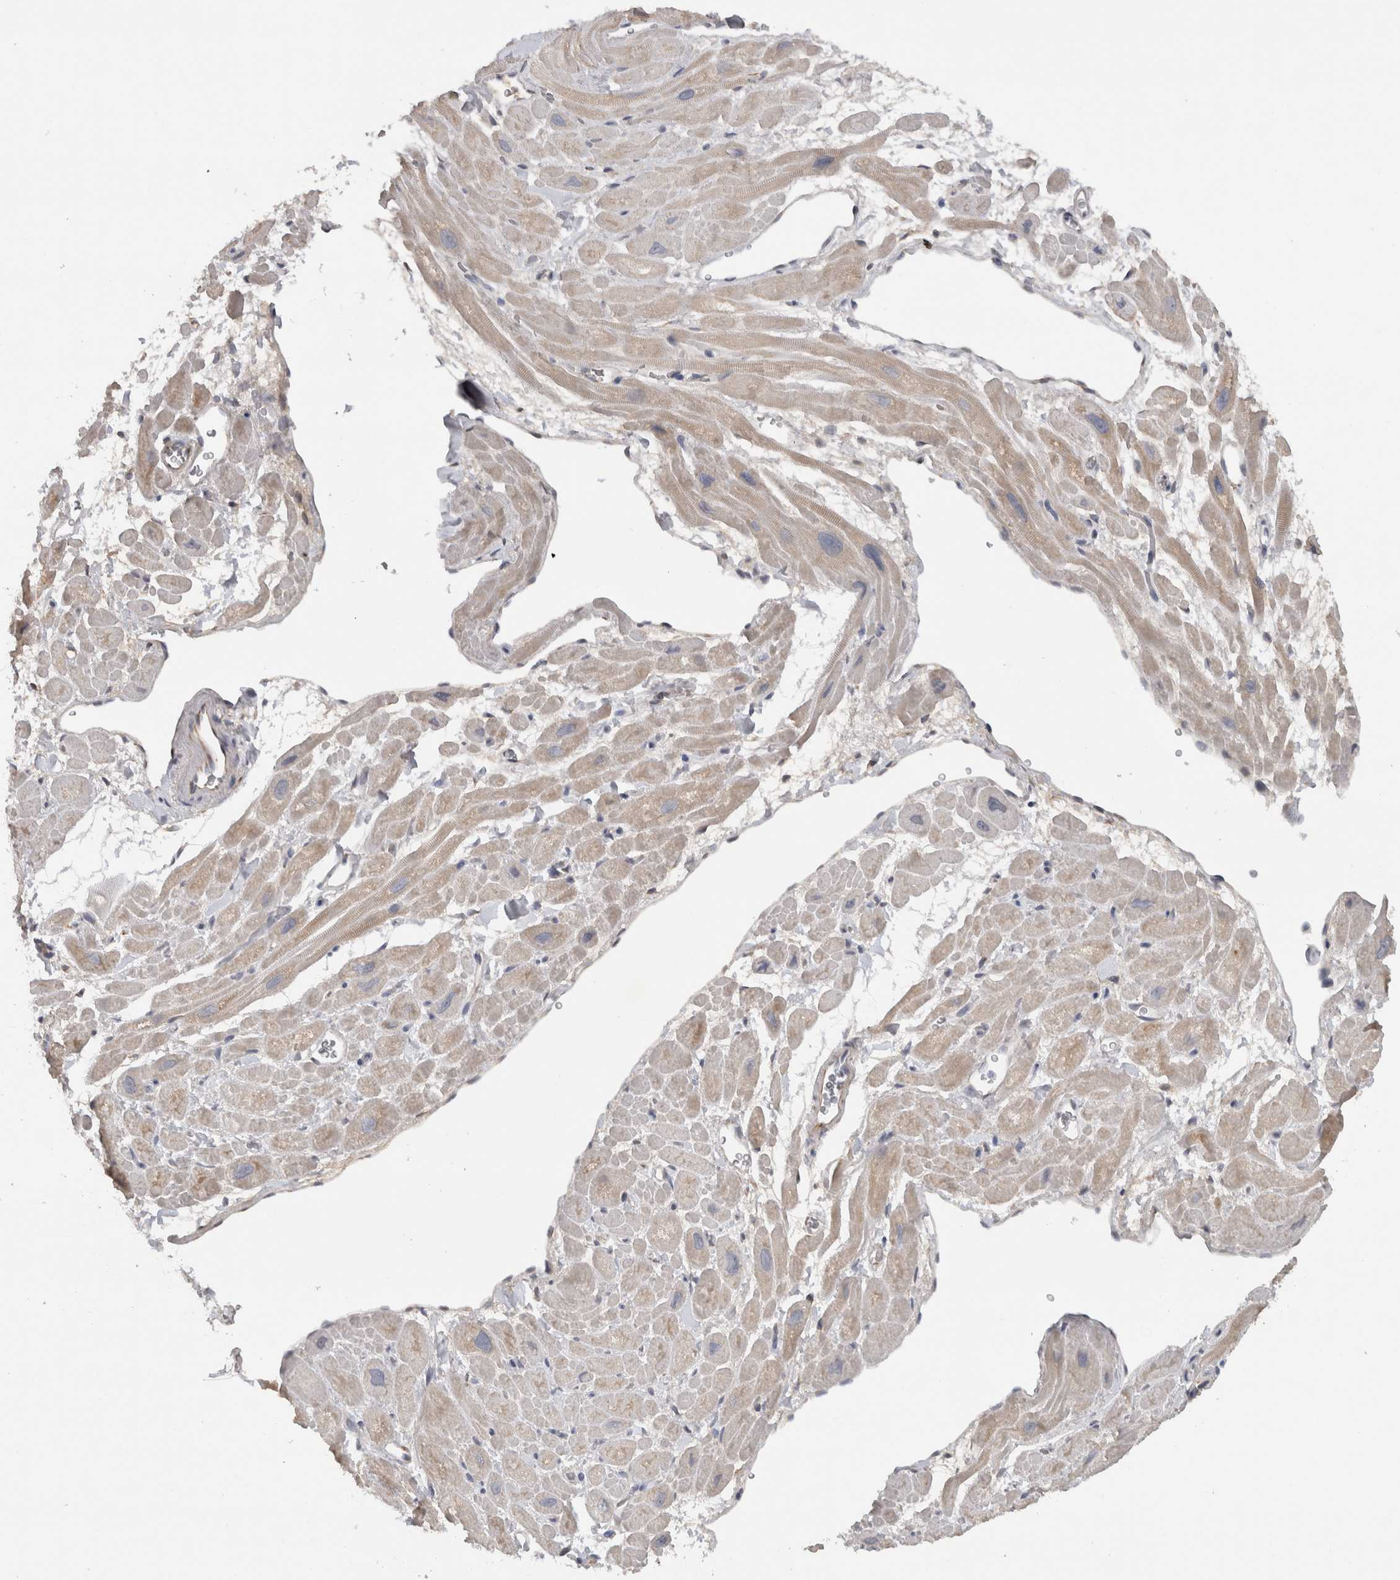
{"staining": {"intensity": "moderate", "quantity": ">75%", "location": "cytoplasmic/membranous"}, "tissue": "heart muscle", "cell_type": "Cardiomyocytes", "image_type": "normal", "snomed": [{"axis": "morphology", "description": "Normal tissue, NOS"}, {"axis": "topography", "description": "Heart"}], "caption": "IHC photomicrograph of benign heart muscle: heart muscle stained using immunohistochemistry (IHC) displays medium levels of moderate protein expression localized specifically in the cytoplasmic/membranous of cardiomyocytes, appearing as a cytoplasmic/membranous brown color.", "gene": "DYRK2", "patient": {"sex": "male", "age": 49}}